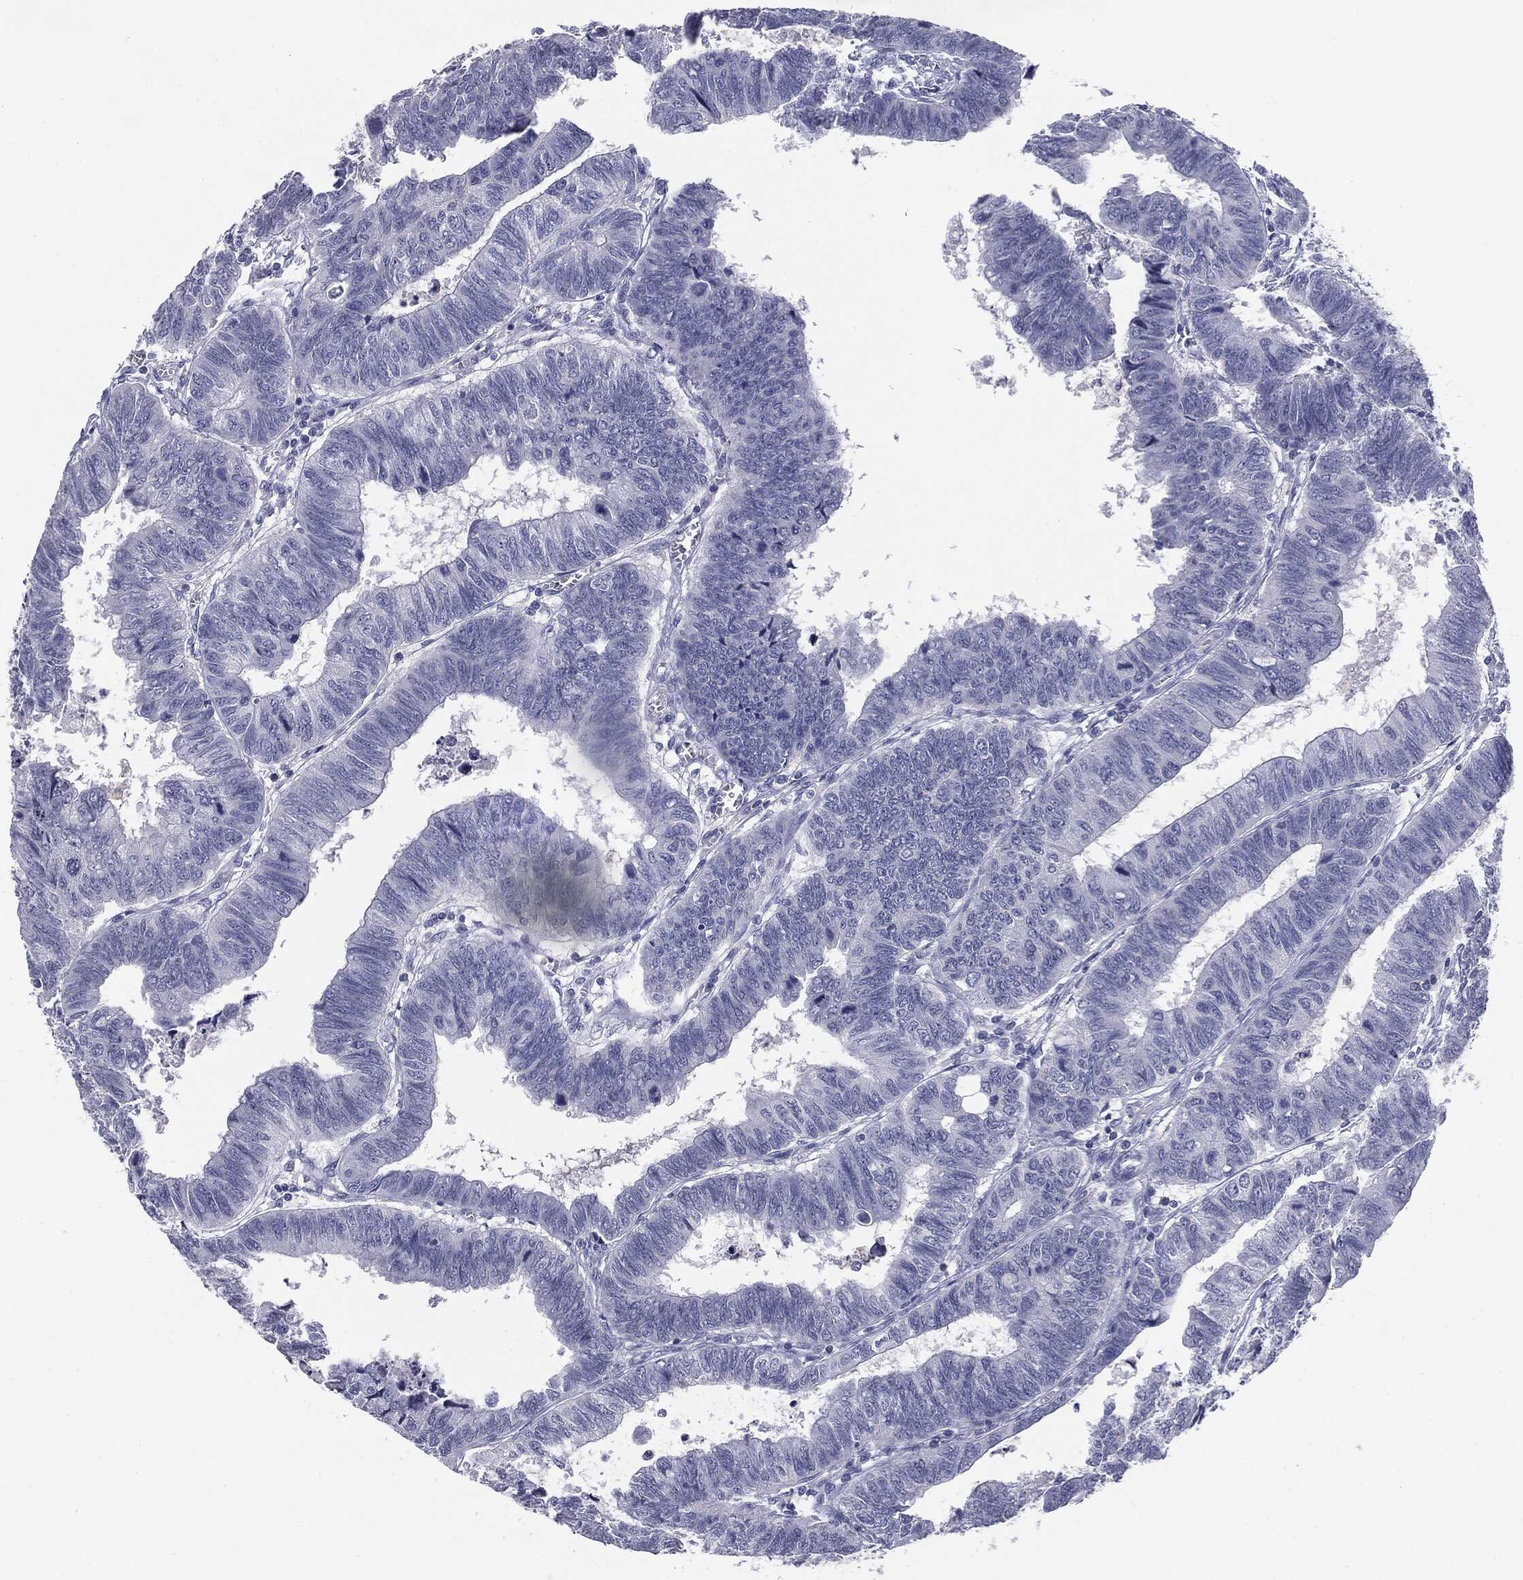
{"staining": {"intensity": "negative", "quantity": "none", "location": "none"}, "tissue": "colorectal cancer", "cell_type": "Tumor cells", "image_type": "cancer", "snomed": [{"axis": "morphology", "description": "Adenocarcinoma, NOS"}, {"axis": "topography", "description": "Colon"}], "caption": "This is an IHC image of colorectal cancer. There is no expression in tumor cells.", "gene": "SERPINB4", "patient": {"sex": "male", "age": 62}}